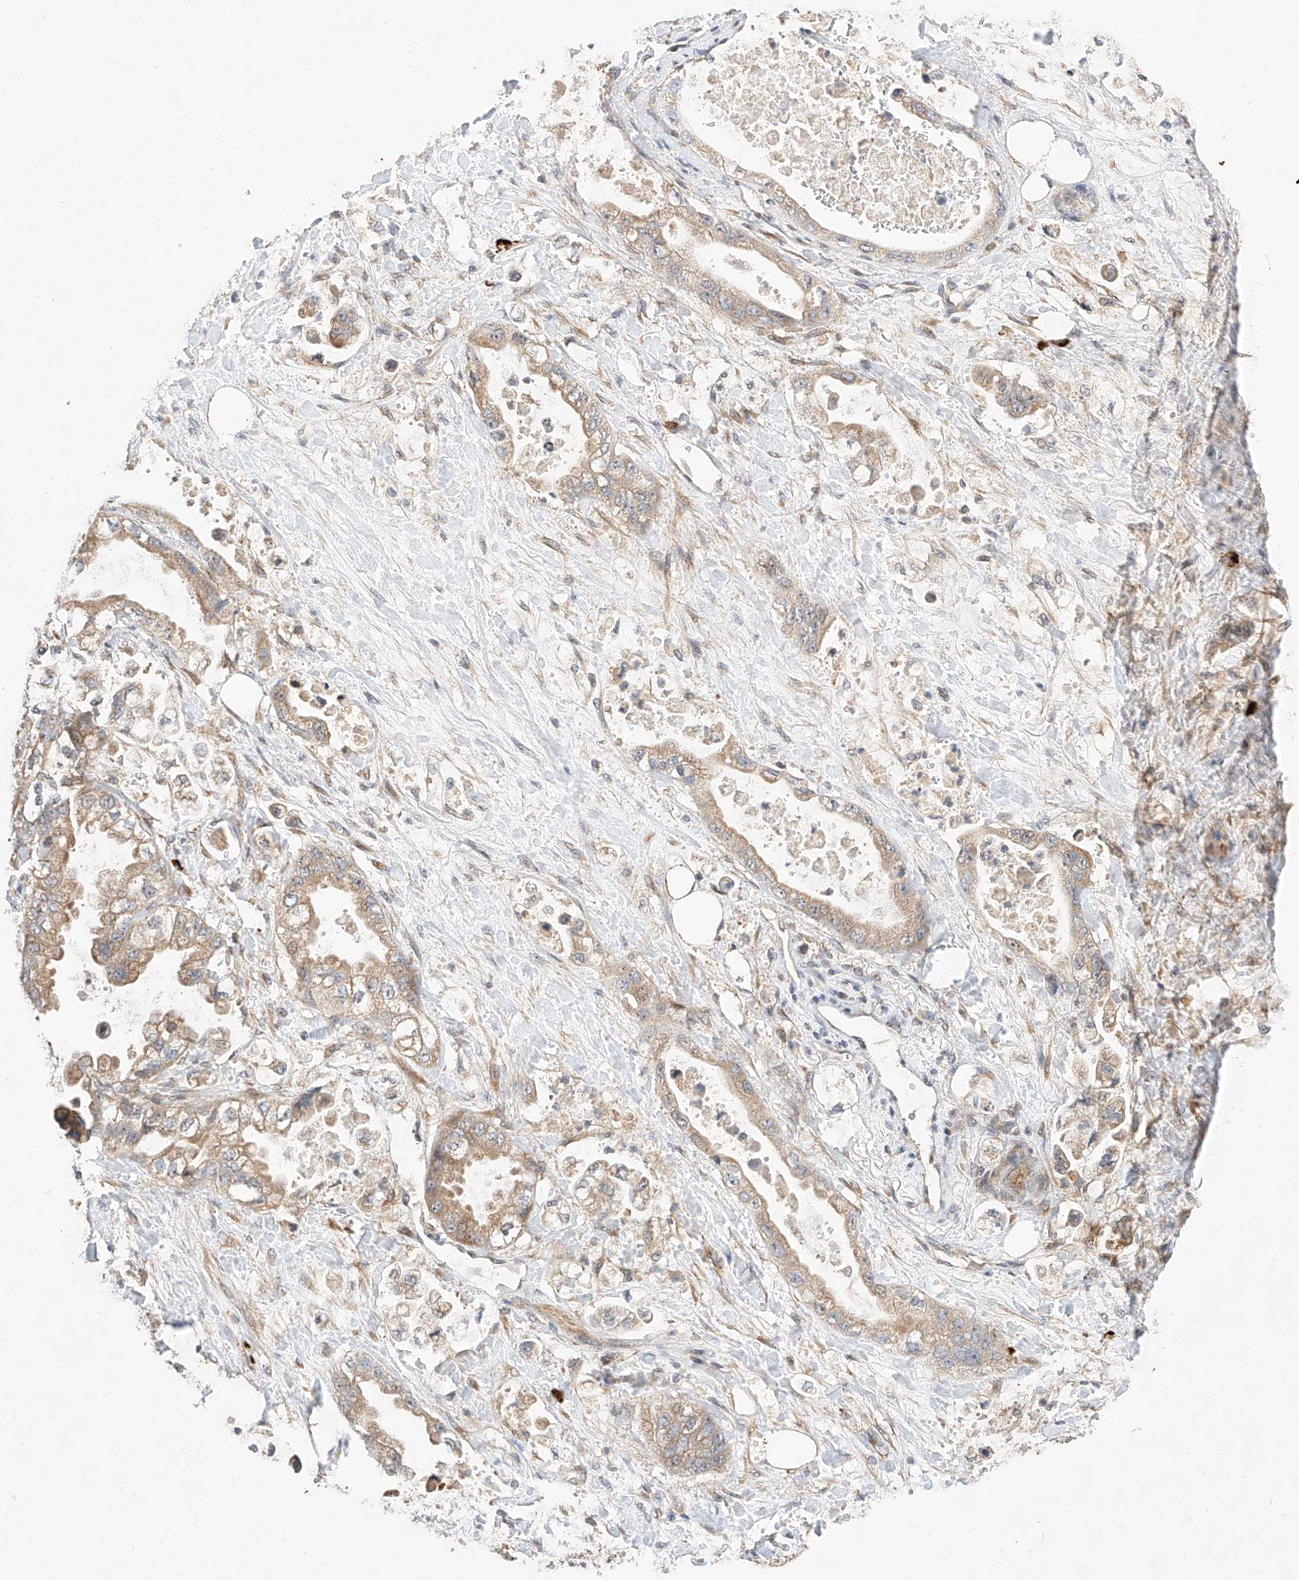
{"staining": {"intensity": "moderate", "quantity": ">75%", "location": "cytoplasmic/membranous"}, "tissue": "stomach cancer", "cell_type": "Tumor cells", "image_type": "cancer", "snomed": [{"axis": "morphology", "description": "Adenocarcinoma, NOS"}, {"axis": "topography", "description": "Stomach"}], "caption": "This histopathology image exhibits immunohistochemistry staining of adenocarcinoma (stomach), with medium moderate cytoplasmic/membranous expression in about >75% of tumor cells.", "gene": "RAB23", "patient": {"sex": "male", "age": 62}}